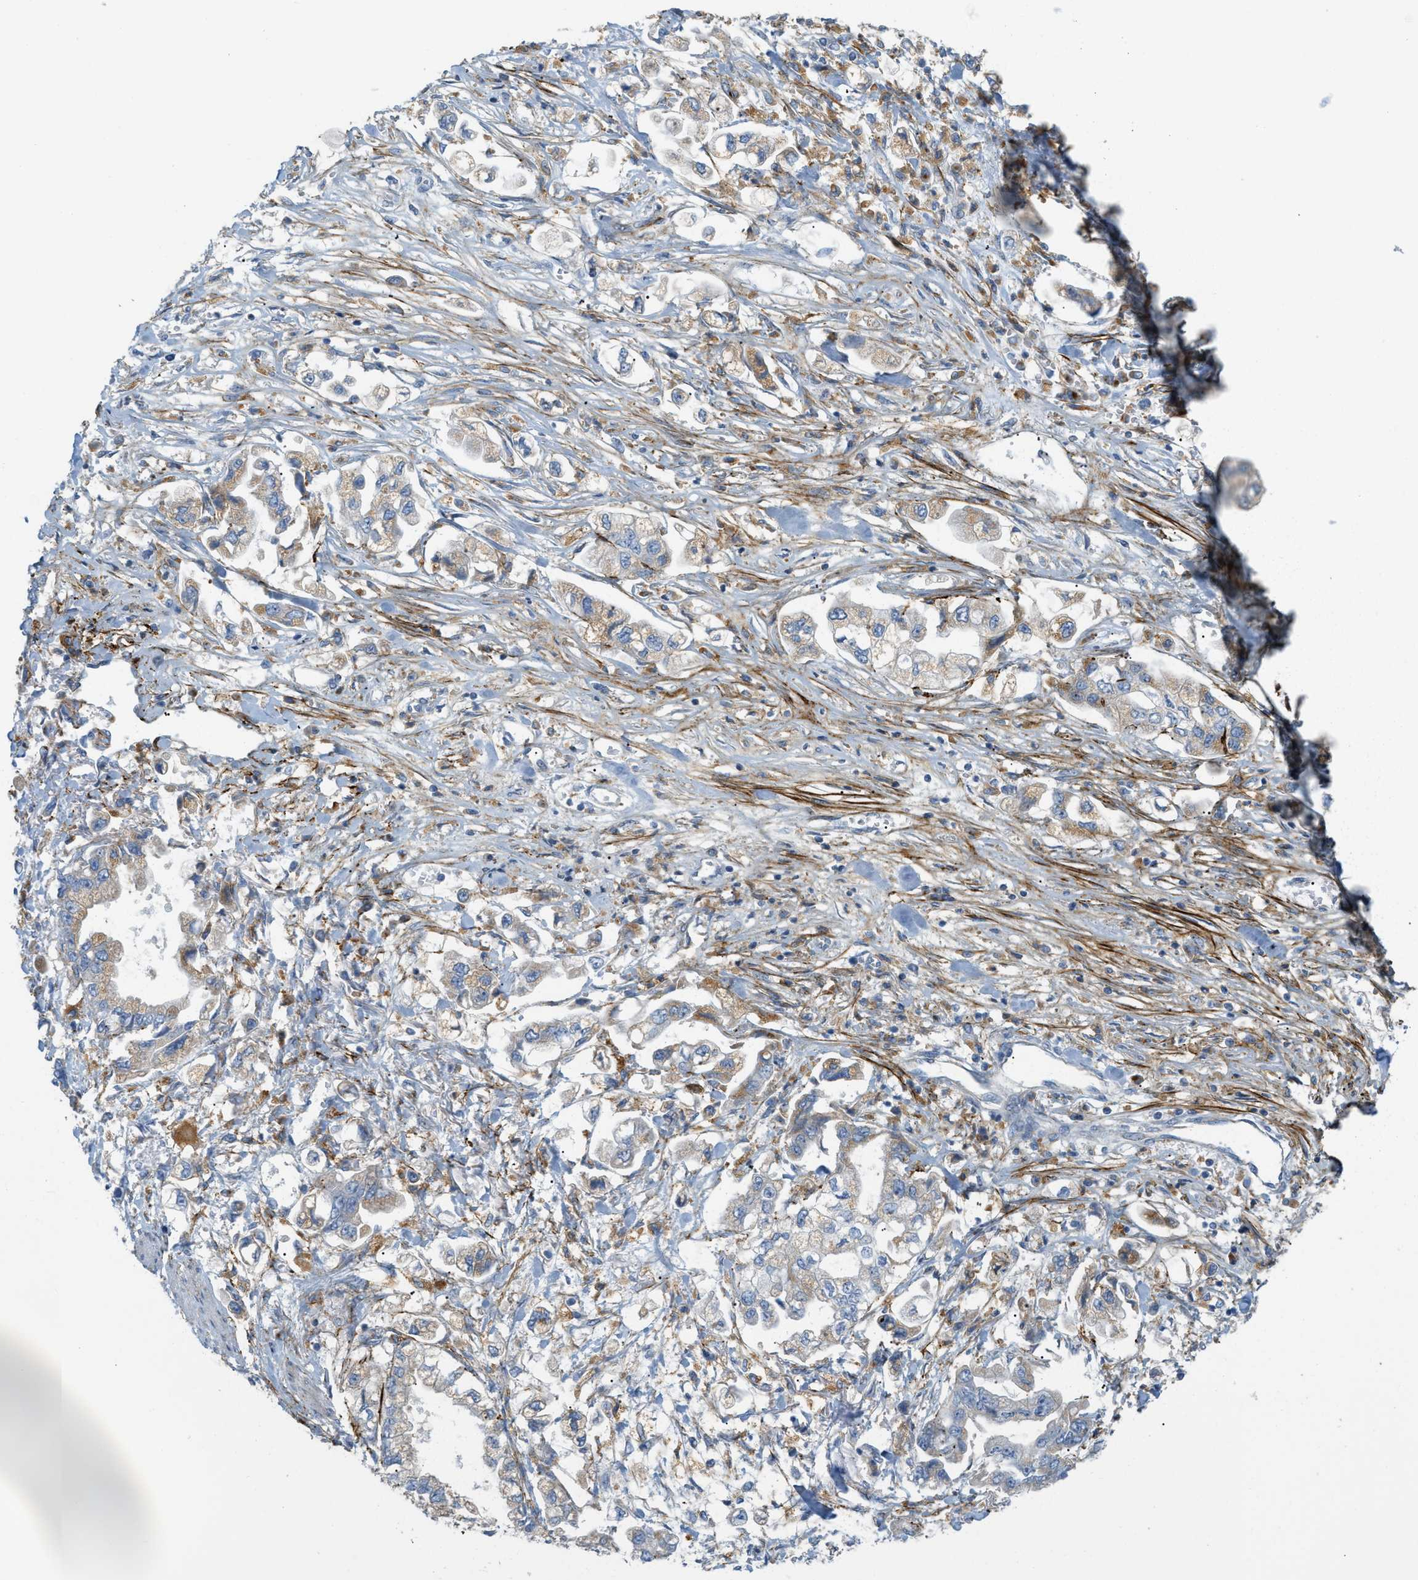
{"staining": {"intensity": "weak", "quantity": "25%-75%", "location": "cytoplasmic/membranous"}, "tissue": "stomach cancer", "cell_type": "Tumor cells", "image_type": "cancer", "snomed": [{"axis": "morphology", "description": "Normal tissue, NOS"}, {"axis": "morphology", "description": "Adenocarcinoma, NOS"}, {"axis": "topography", "description": "Stomach"}], "caption": "The immunohistochemical stain labels weak cytoplasmic/membranous staining in tumor cells of stomach cancer (adenocarcinoma) tissue.", "gene": "LMBRD1", "patient": {"sex": "male", "age": 62}}